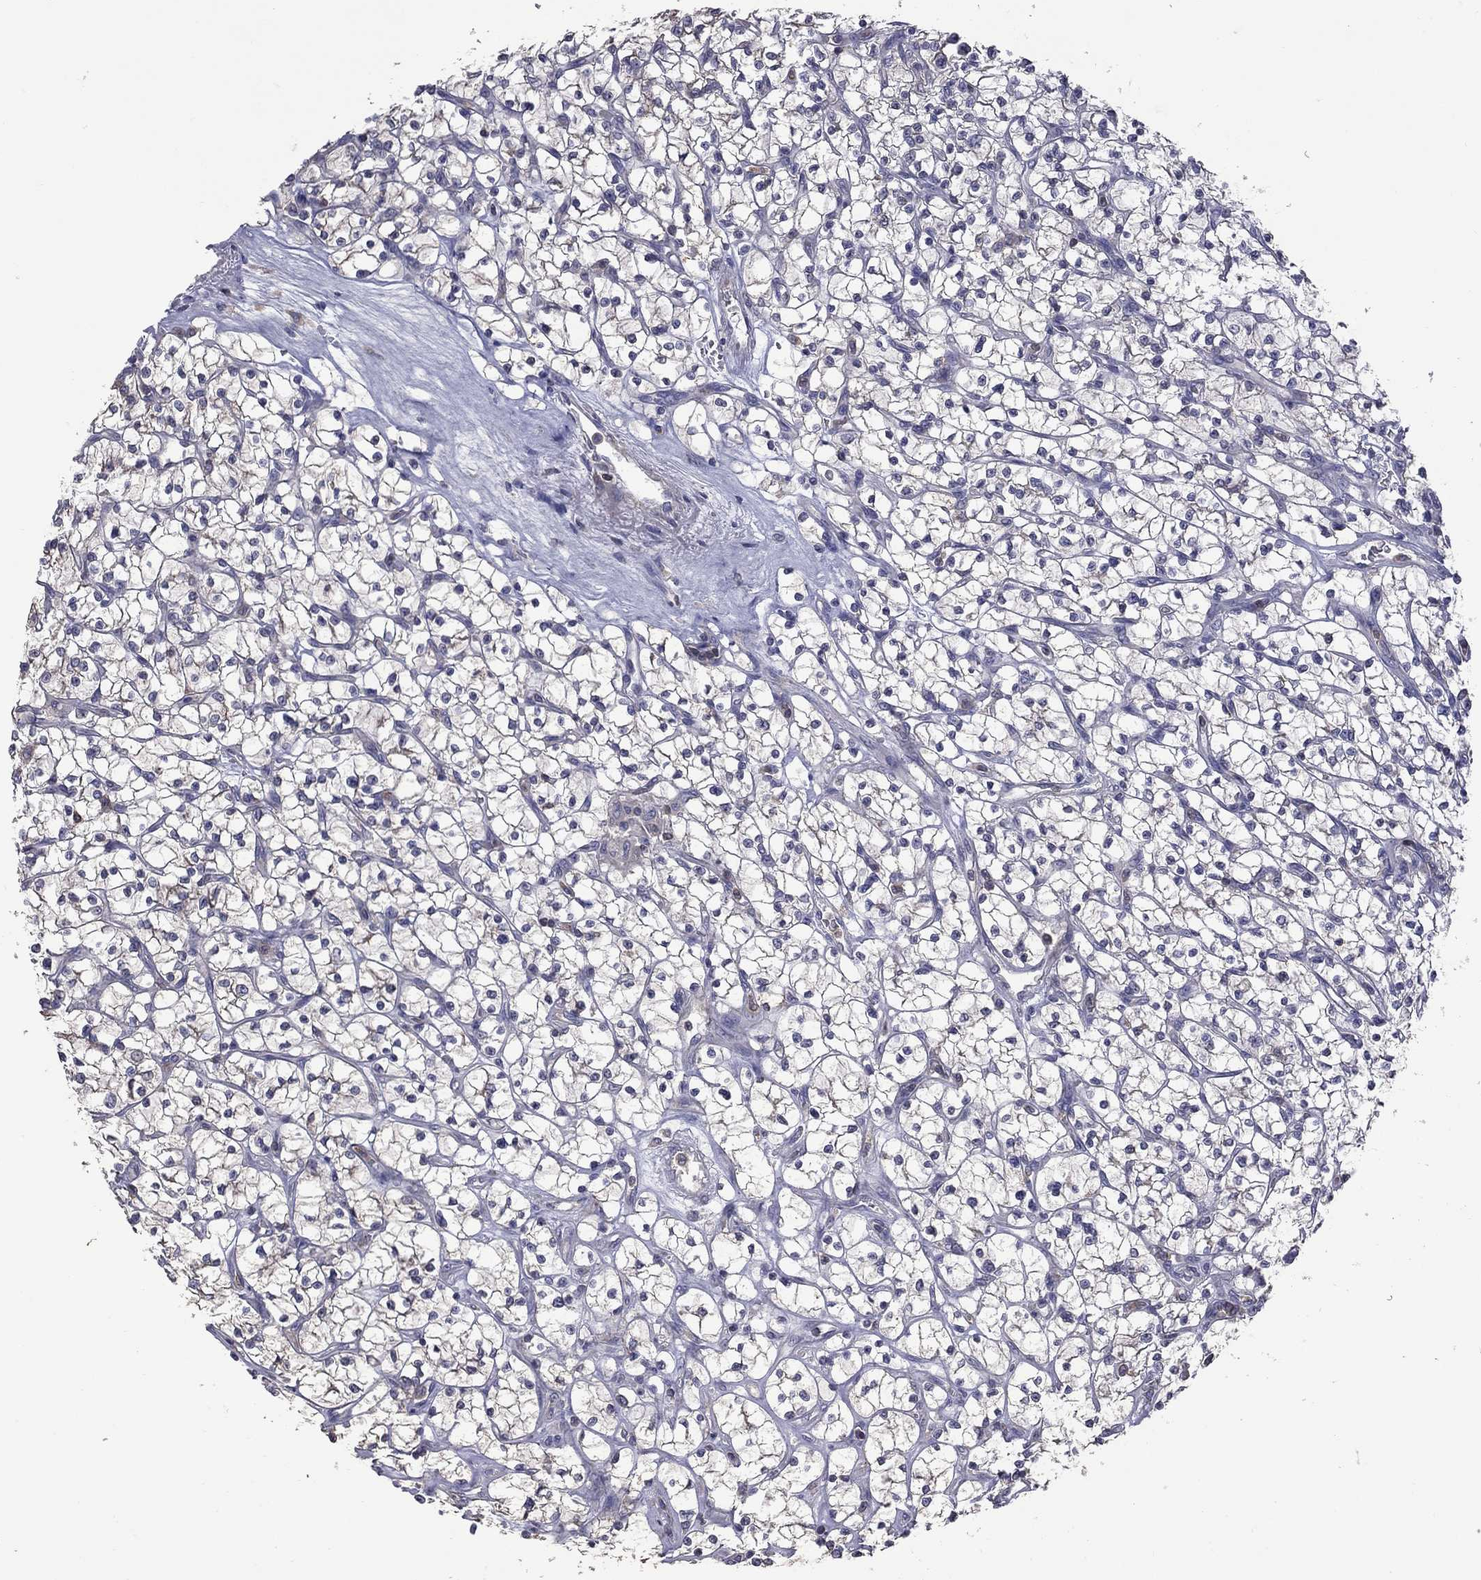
{"staining": {"intensity": "negative", "quantity": "none", "location": "none"}, "tissue": "renal cancer", "cell_type": "Tumor cells", "image_type": "cancer", "snomed": [{"axis": "morphology", "description": "Adenocarcinoma, NOS"}, {"axis": "topography", "description": "Kidney"}], "caption": "DAB immunohistochemical staining of renal cancer exhibits no significant staining in tumor cells.", "gene": "IPCEF1", "patient": {"sex": "female", "age": 64}}